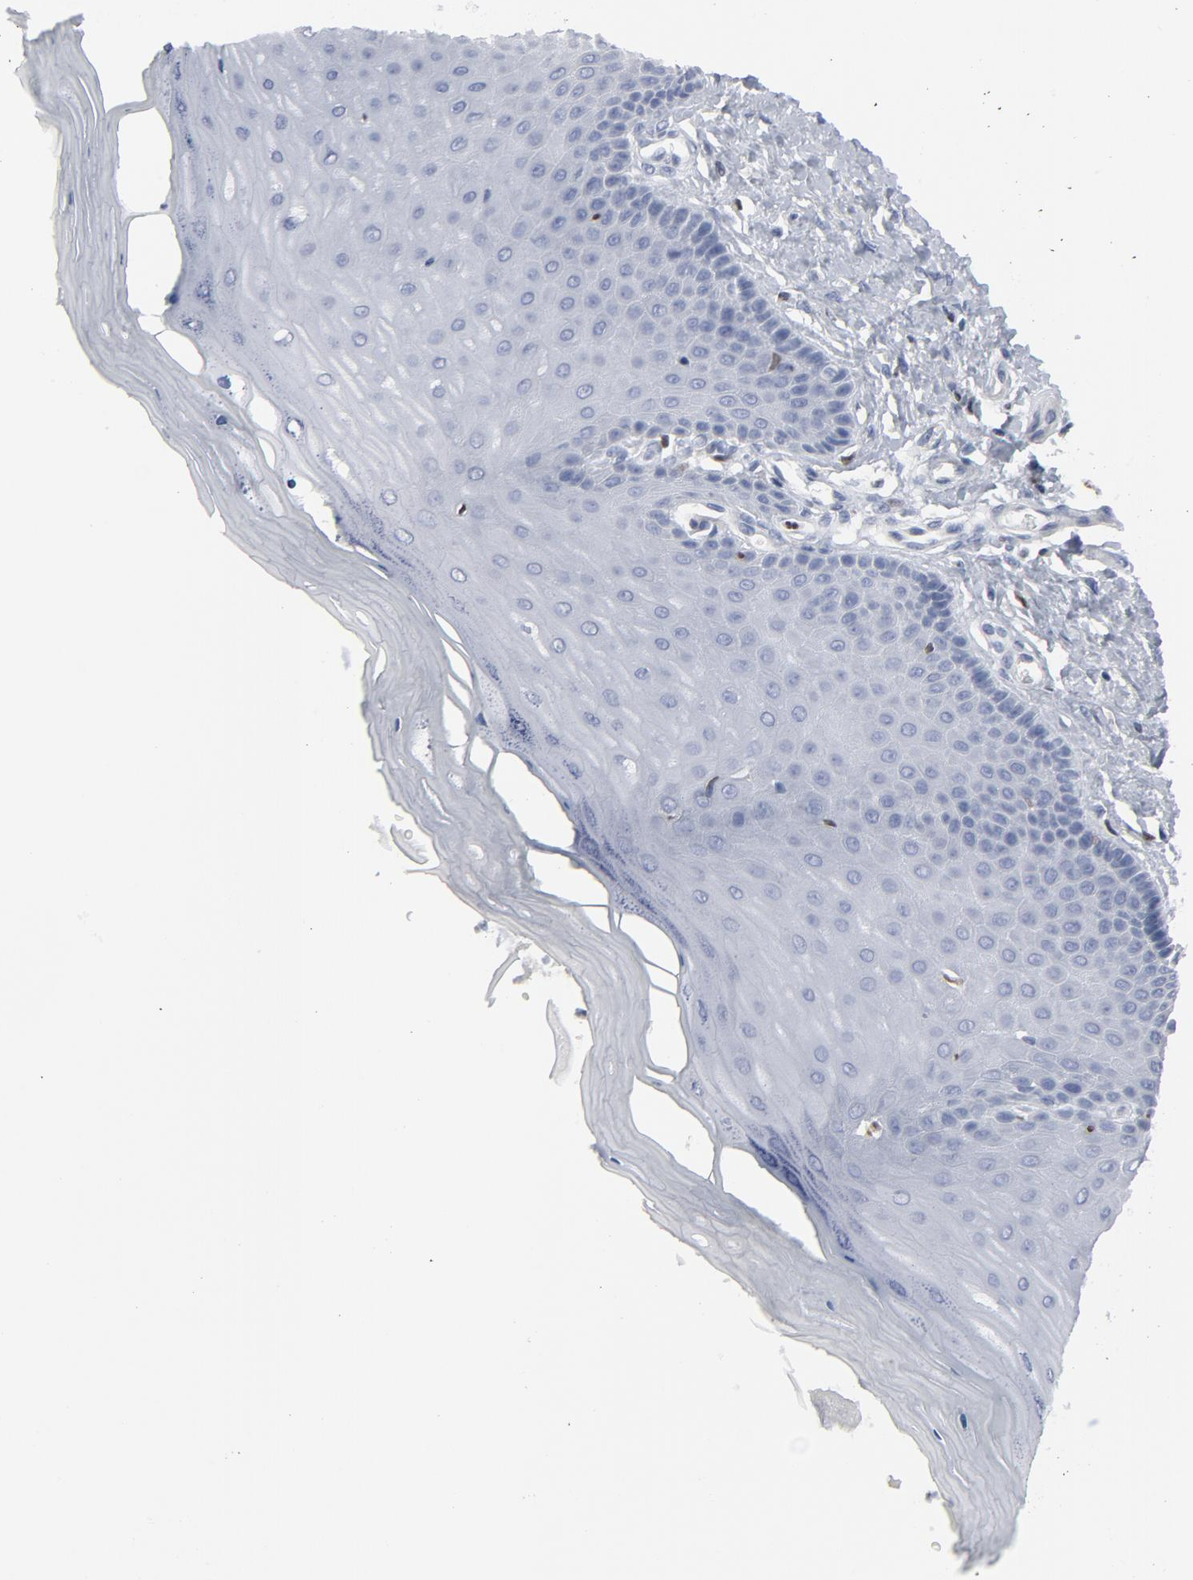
{"staining": {"intensity": "negative", "quantity": "none", "location": "none"}, "tissue": "cervix", "cell_type": "Glandular cells", "image_type": "normal", "snomed": [{"axis": "morphology", "description": "Normal tissue, NOS"}, {"axis": "topography", "description": "Cervix"}], "caption": "Immunohistochemistry histopathology image of normal human cervix stained for a protein (brown), which displays no positivity in glandular cells. (Brightfield microscopy of DAB IHC at high magnification).", "gene": "SPI1", "patient": {"sex": "female", "age": 55}}